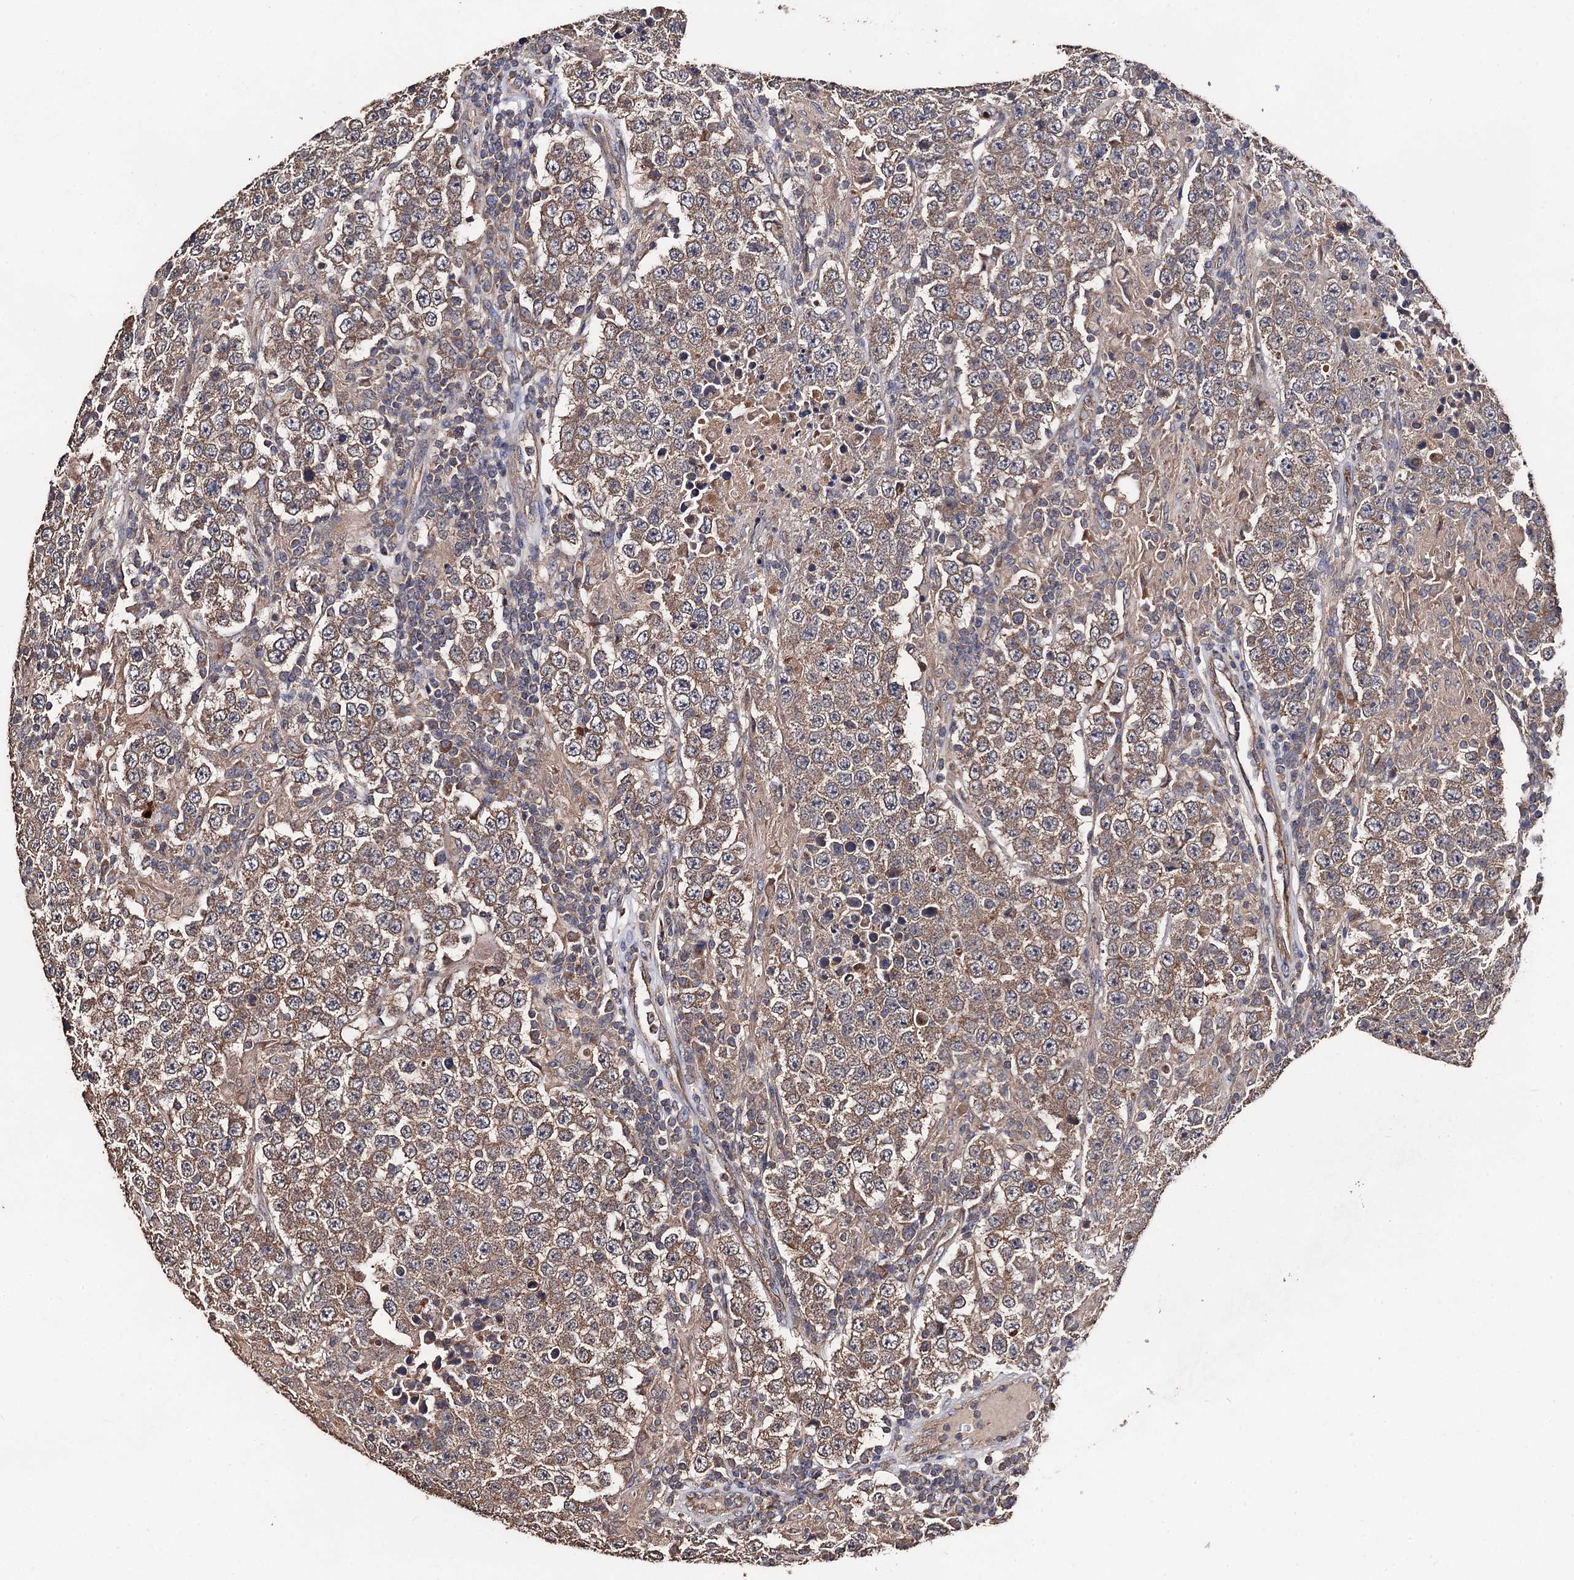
{"staining": {"intensity": "moderate", "quantity": ">75%", "location": "cytoplasmic/membranous"}, "tissue": "testis cancer", "cell_type": "Tumor cells", "image_type": "cancer", "snomed": [{"axis": "morphology", "description": "Normal tissue, NOS"}, {"axis": "morphology", "description": "Urothelial carcinoma, High grade"}, {"axis": "morphology", "description": "Seminoma, NOS"}, {"axis": "morphology", "description": "Carcinoma, Embryonal, NOS"}, {"axis": "topography", "description": "Urinary bladder"}, {"axis": "topography", "description": "Testis"}], "caption": "Tumor cells show medium levels of moderate cytoplasmic/membranous expression in approximately >75% of cells in testis high-grade urothelial carcinoma.", "gene": "PPTC7", "patient": {"sex": "male", "age": 41}}